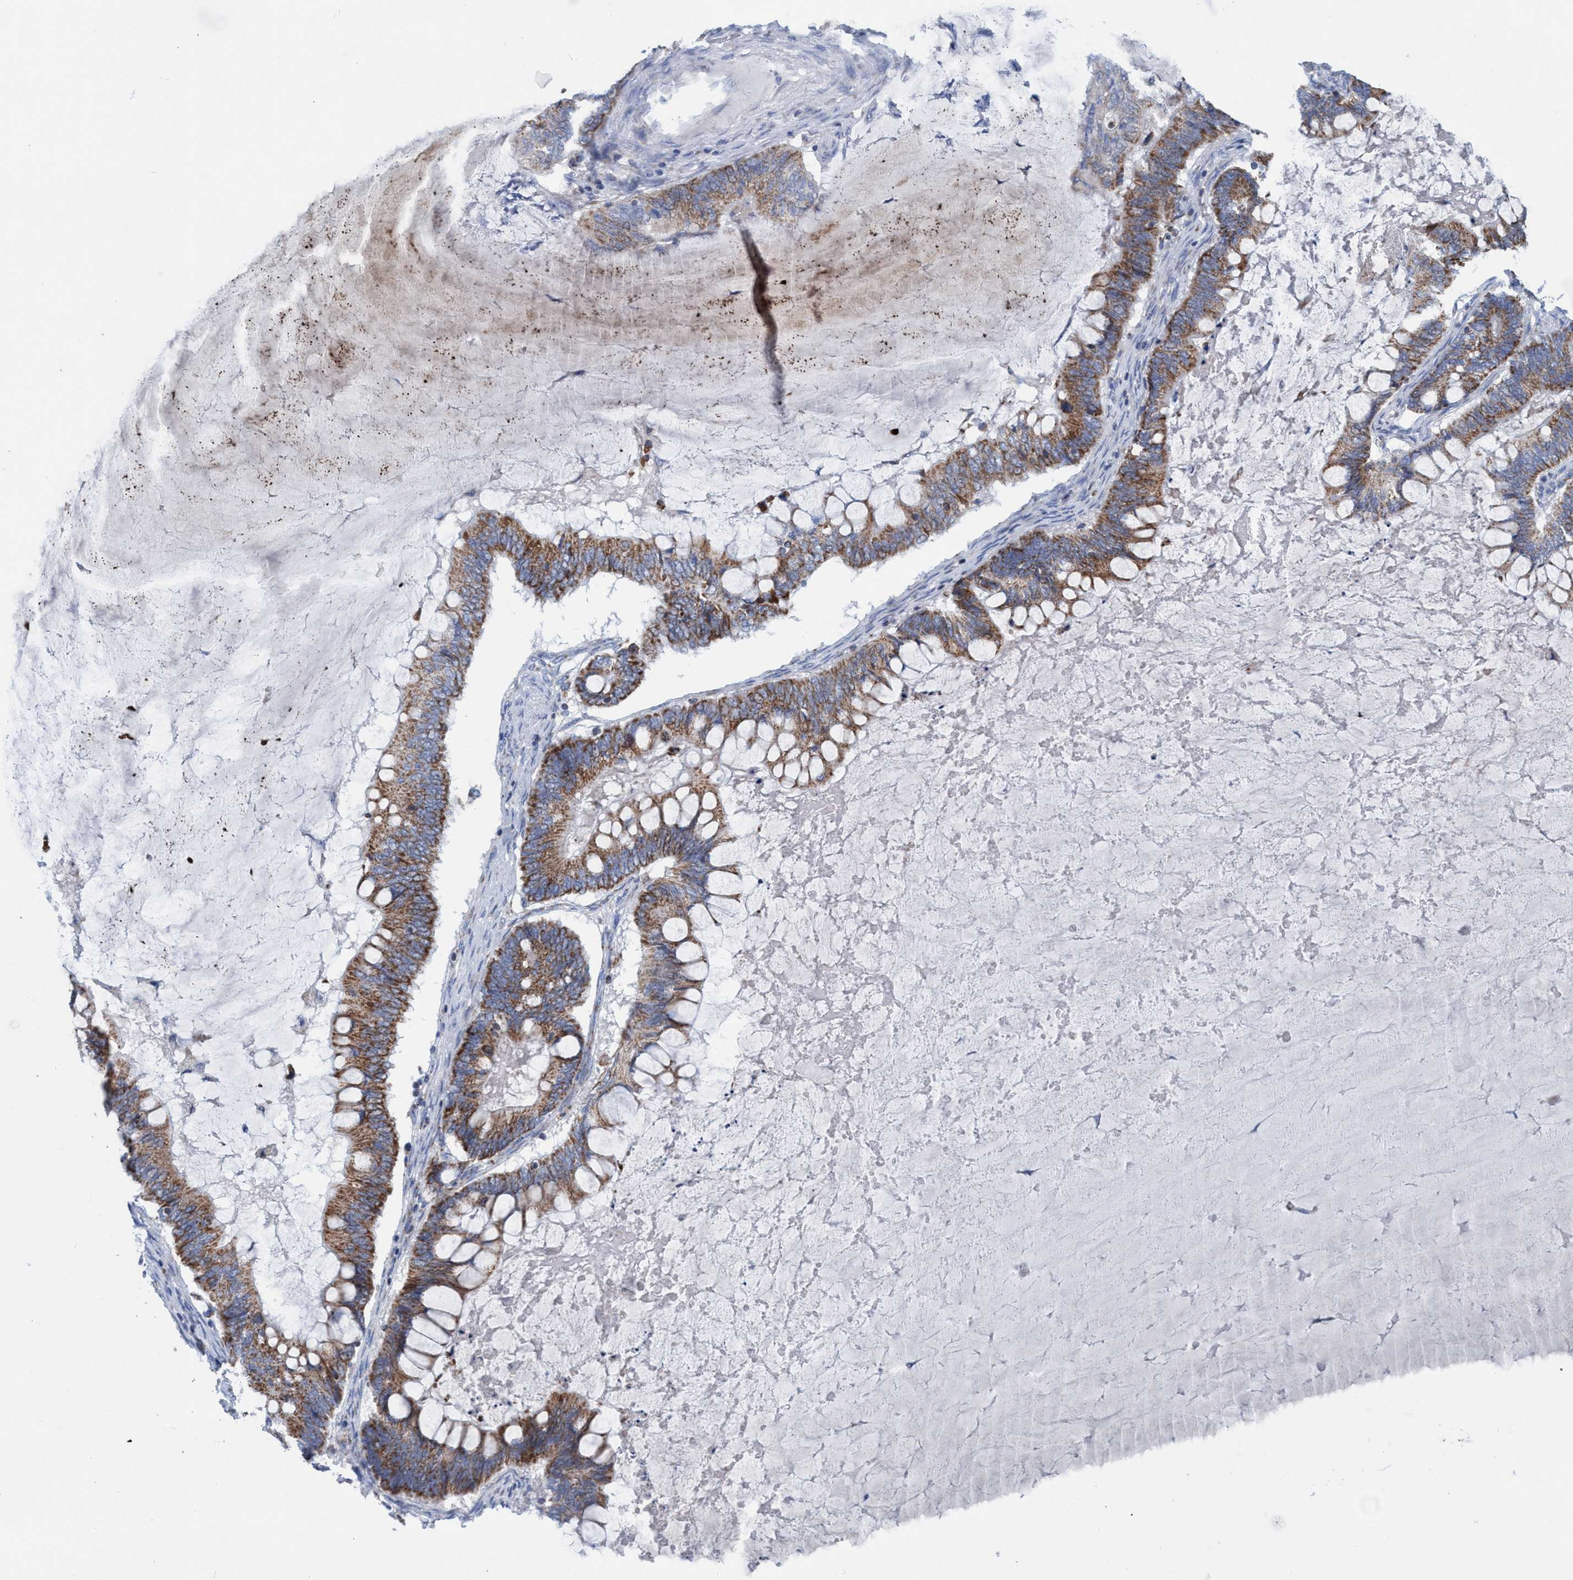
{"staining": {"intensity": "moderate", "quantity": ">75%", "location": "cytoplasmic/membranous"}, "tissue": "ovarian cancer", "cell_type": "Tumor cells", "image_type": "cancer", "snomed": [{"axis": "morphology", "description": "Cystadenocarcinoma, mucinous, NOS"}, {"axis": "topography", "description": "Ovary"}], "caption": "Ovarian cancer was stained to show a protein in brown. There is medium levels of moderate cytoplasmic/membranous staining in about >75% of tumor cells.", "gene": "GGA3", "patient": {"sex": "female", "age": 61}}